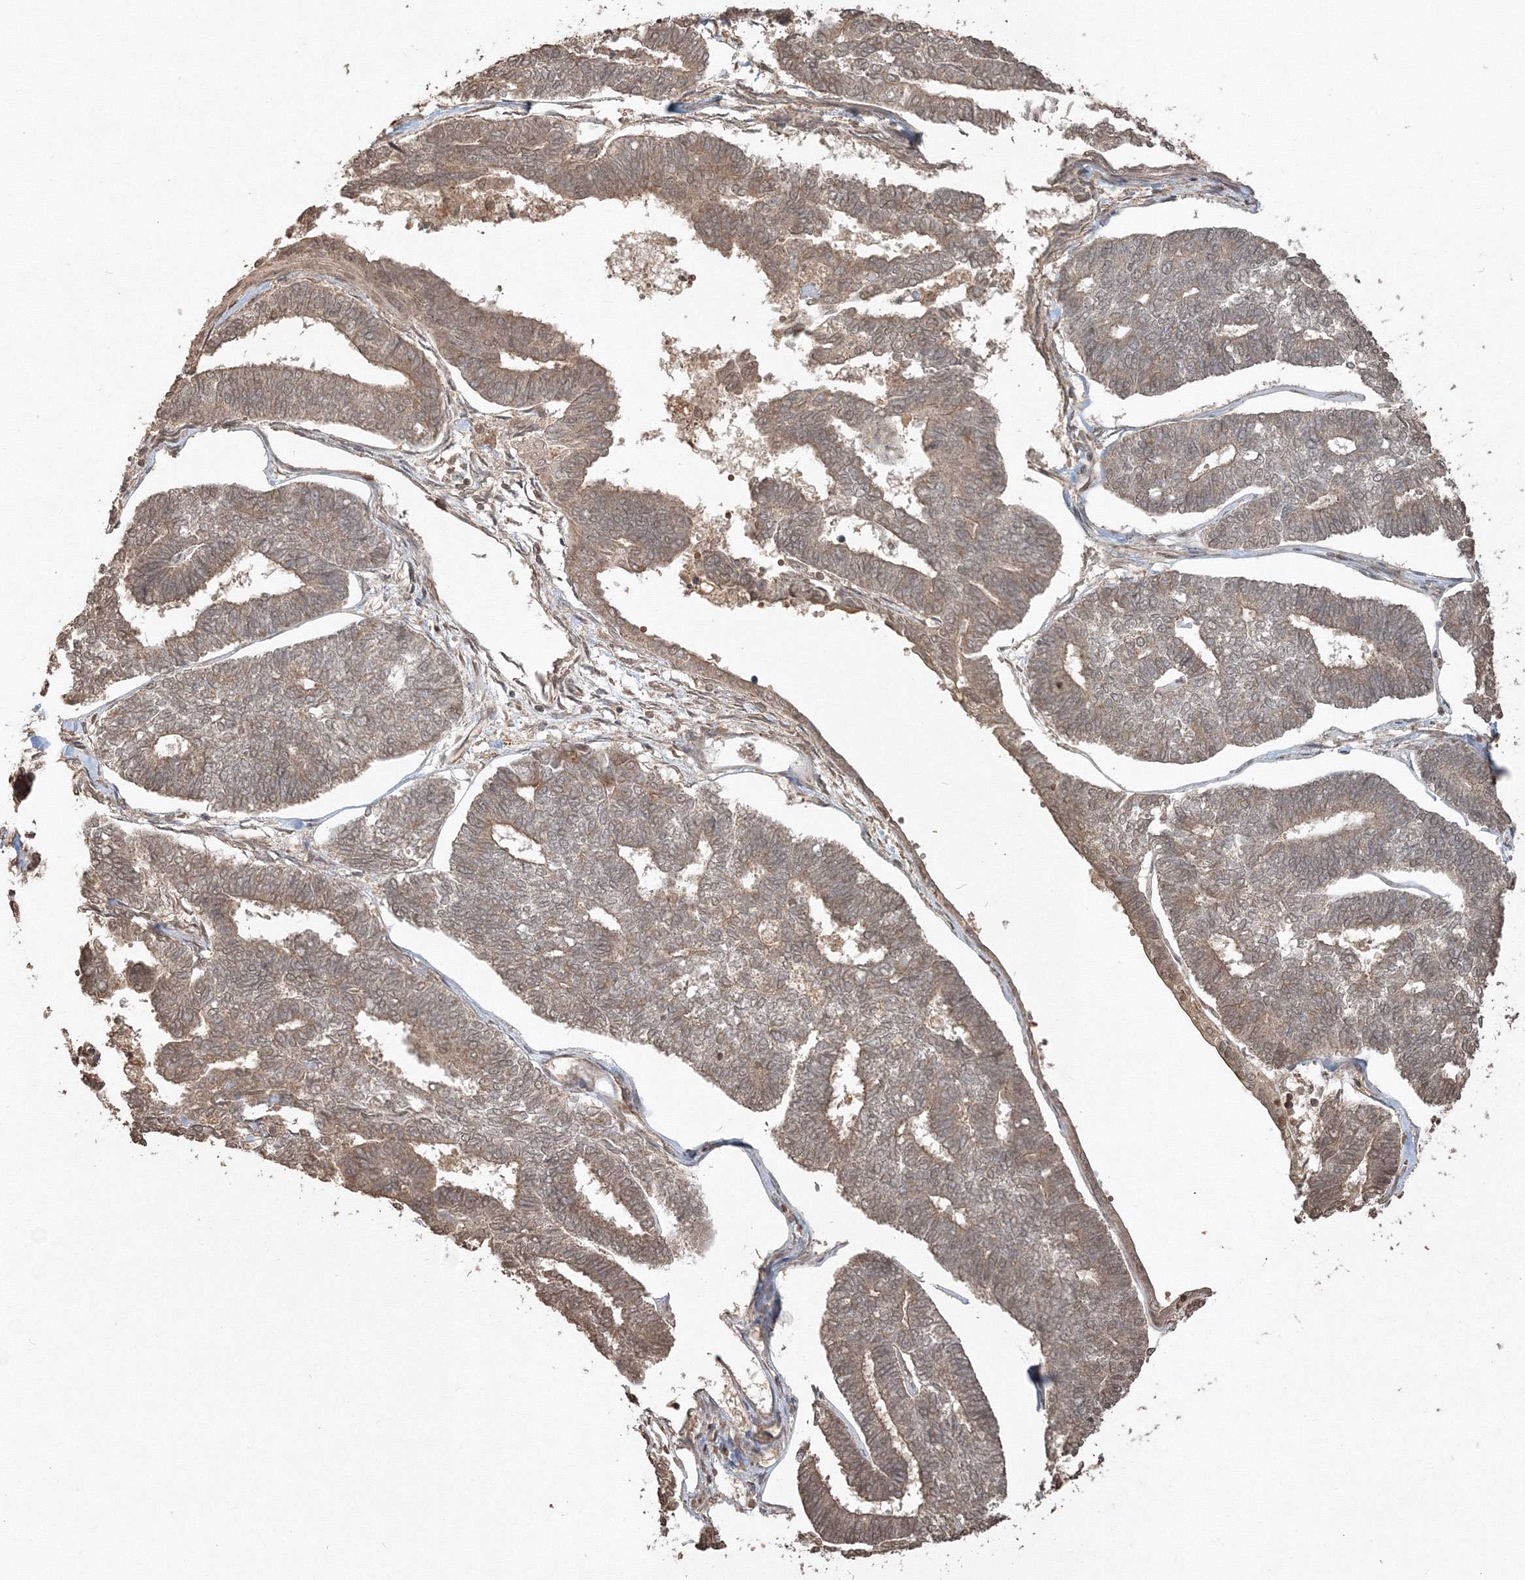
{"staining": {"intensity": "weak", "quantity": ">75%", "location": "cytoplasmic/membranous"}, "tissue": "endometrial cancer", "cell_type": "Tumor cells", "image_type": "cancer", "snomed": [{"axis": "morphology", "description": "Adenocarcinoma, NOS"}, {"axis": "topography", "description": "Endometrium"}], "caption": "Adenocarcinoma (endometrial) stained for a protein (brown) reveals weak cytoplasmic/membranous positive expression in about >75% of tumor cells.", "gene": "CCDC122", "patient": {"sex": "female", "age": 70}}